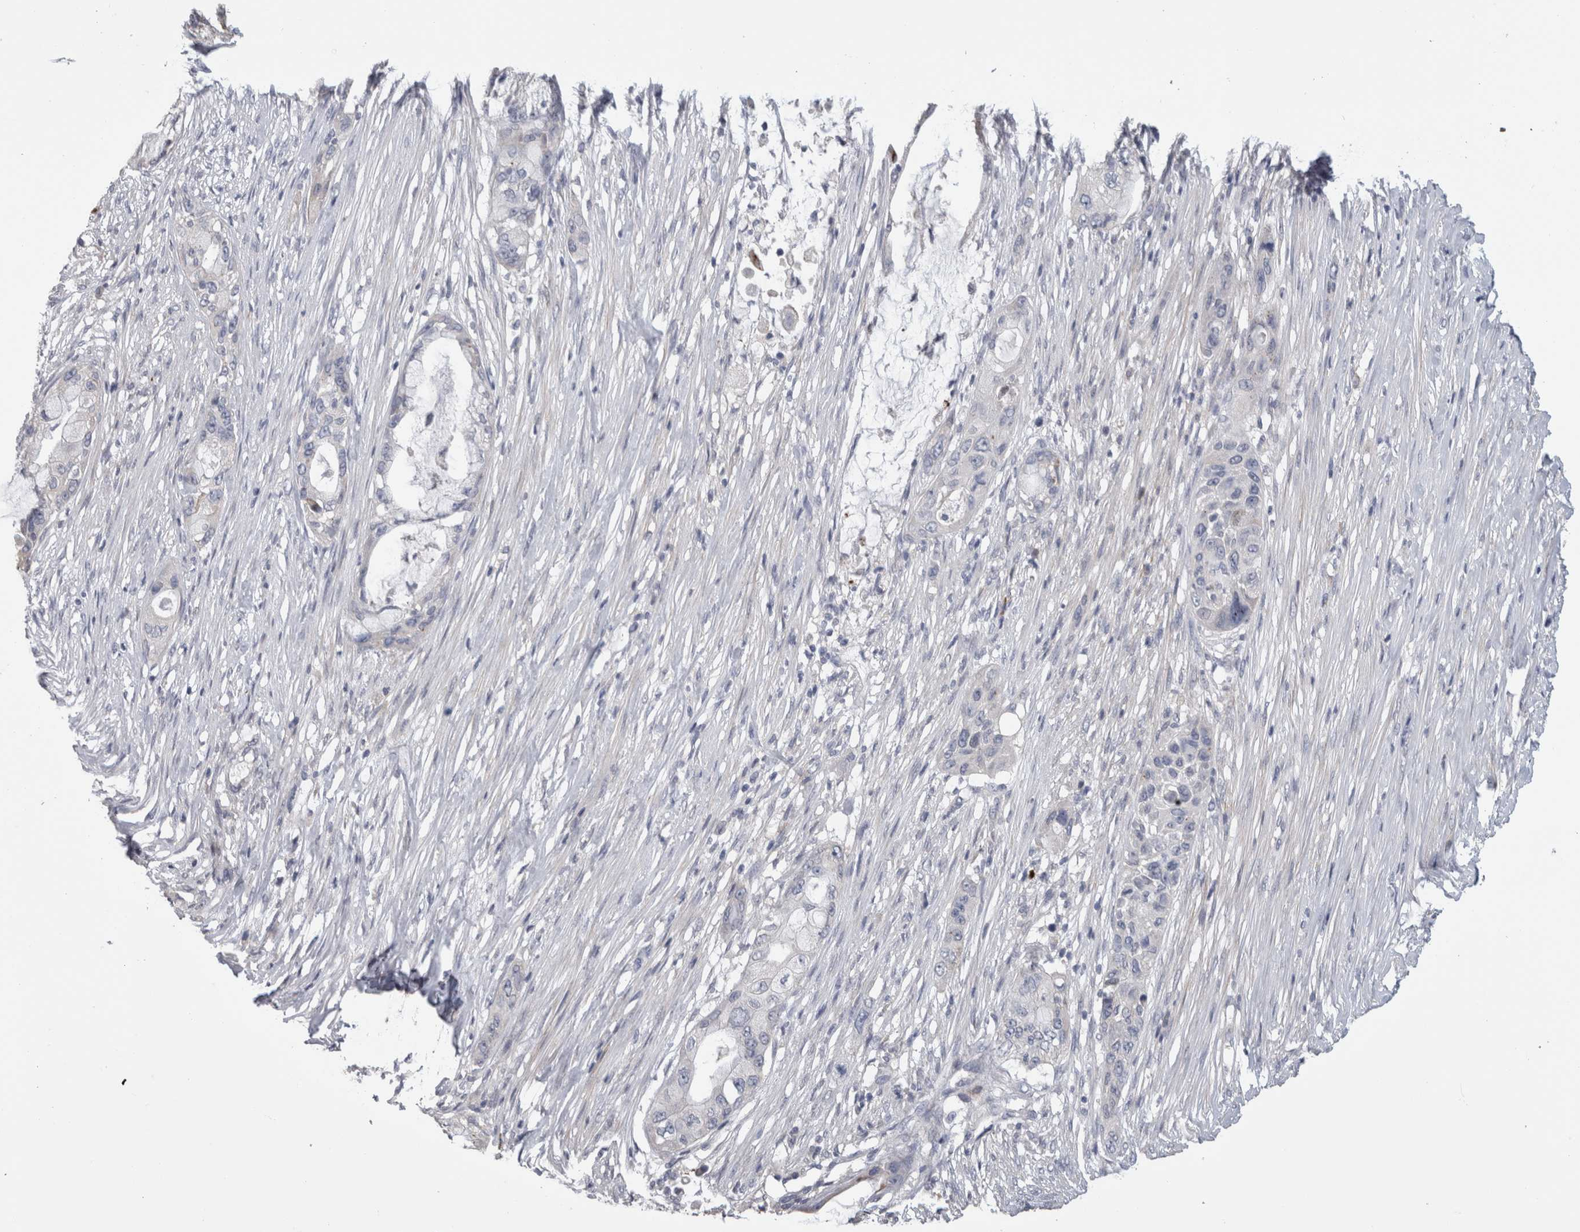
{"staining": {"intensity": "negative", "quantity": "none", "location": "none"}, "tissue": "pancreatic cancer", "cell_type": "Tumor cells", "image_type": "cancer", "snomed": [{"axis": "morphology", "description": "Adenocarcinoma, NOS"}, {"axis": "topography", "description": "Pancreas"}], "caption": "There is no significant staining in tumor cells of pancreatic cancer. (Stains: DAB (3,3'-diaminobenzidine) immunohistochemistry with hematoxylin counter stain, Microscopy: brightfield microscopy at high magnification).", "gene": "IL33", "patient": {"sex": "male", "age": 53}}